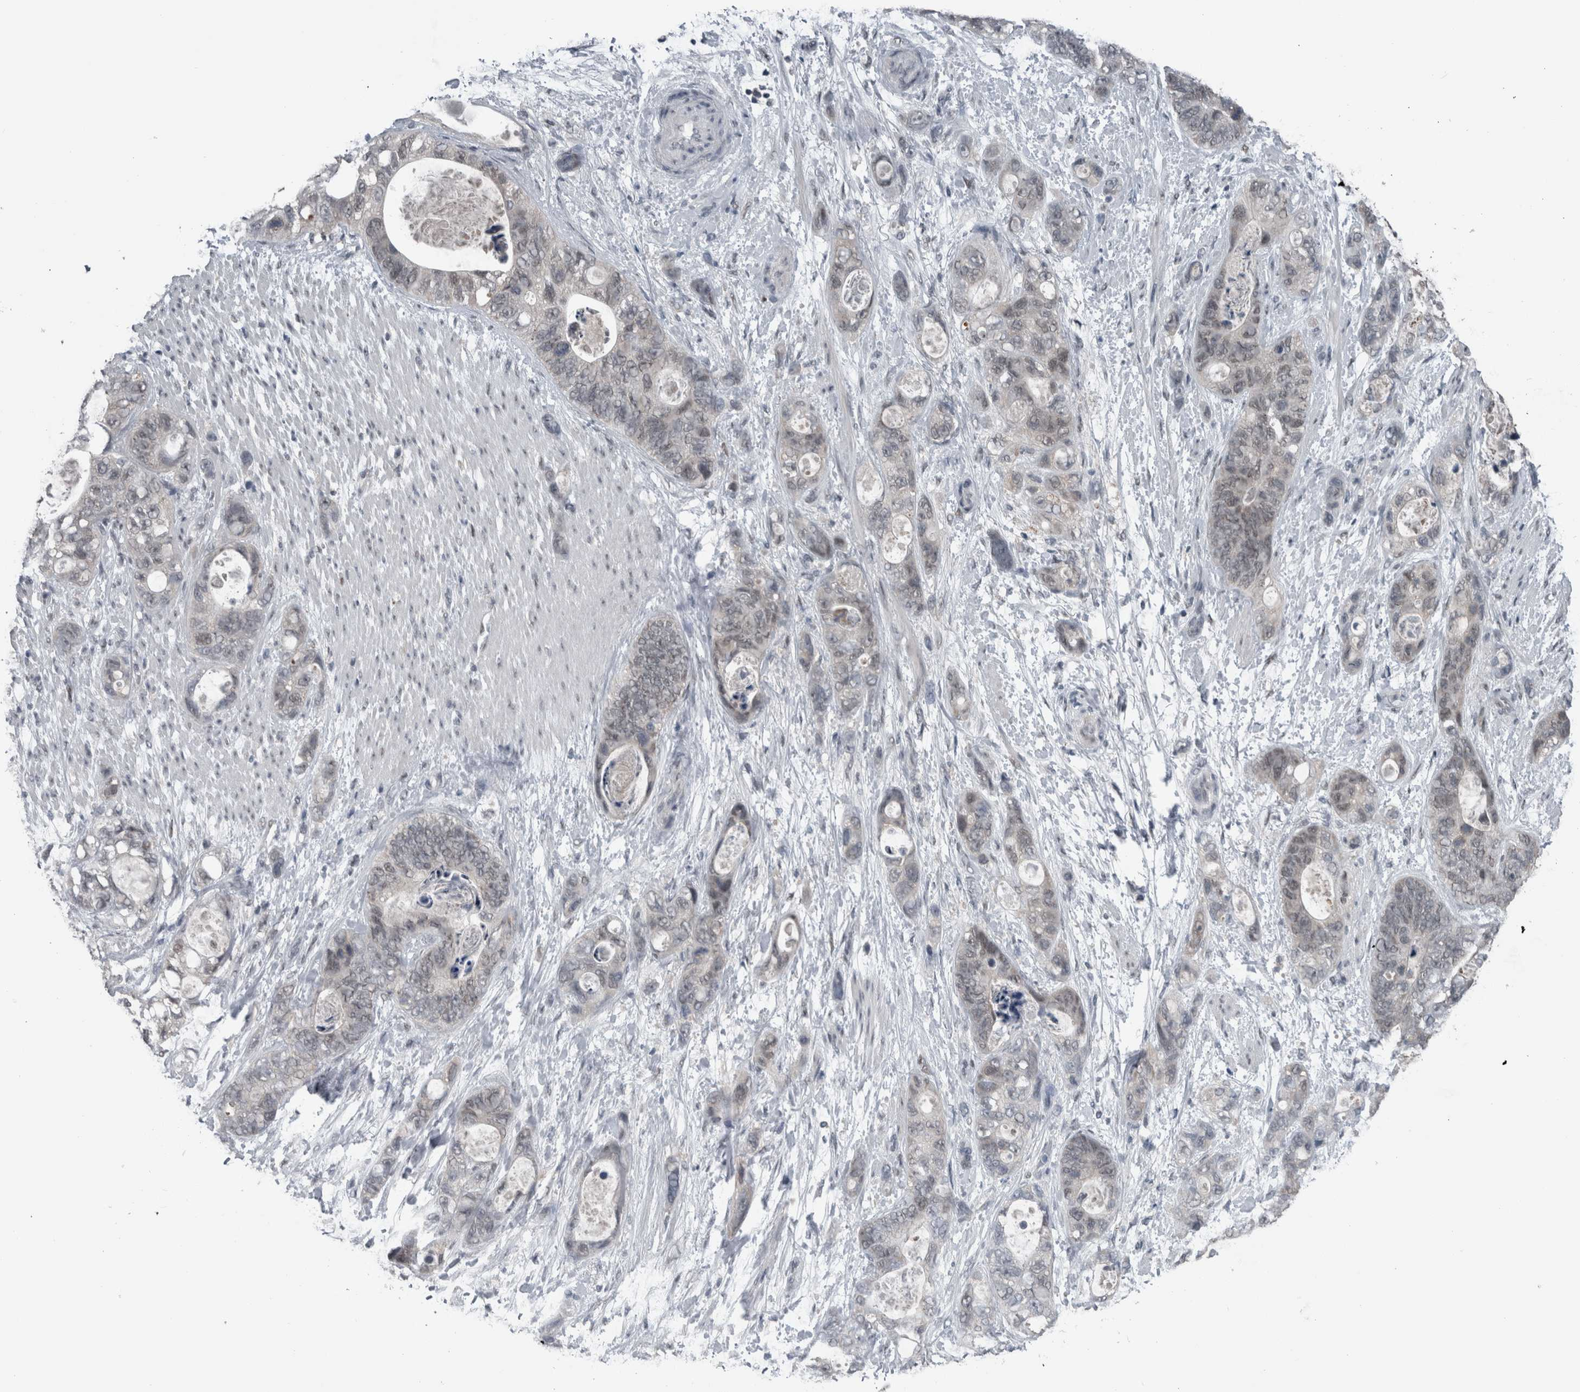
{"staining": {"intensity": "weak", "quantity": "<25%", "location": "nuclear"}, "tissue": "stomach cancer", "cell_type": "Tumor cells", "image_type": "cancer", "snomed": [{"axis": "morphology", "description": "Normal tissue, NOS"}, {"axis": "morphology", "description": "Adenocarcinoma, NOS"}, {"axis": "topography", "description": "Stomach"}], "caption": "DAB (3,3'-diaminobenzidine) immunohistochemical staining of human stomach adenocarcinoma reveals no significant positivity in tumor cells. (DAB (3,3'-diaminobenzidine) immunohistochemistry visualized using brightfield microscopy, high magnification).", "gene": "ZBTB21", "patient": {"sex": "female", "age": 89}}